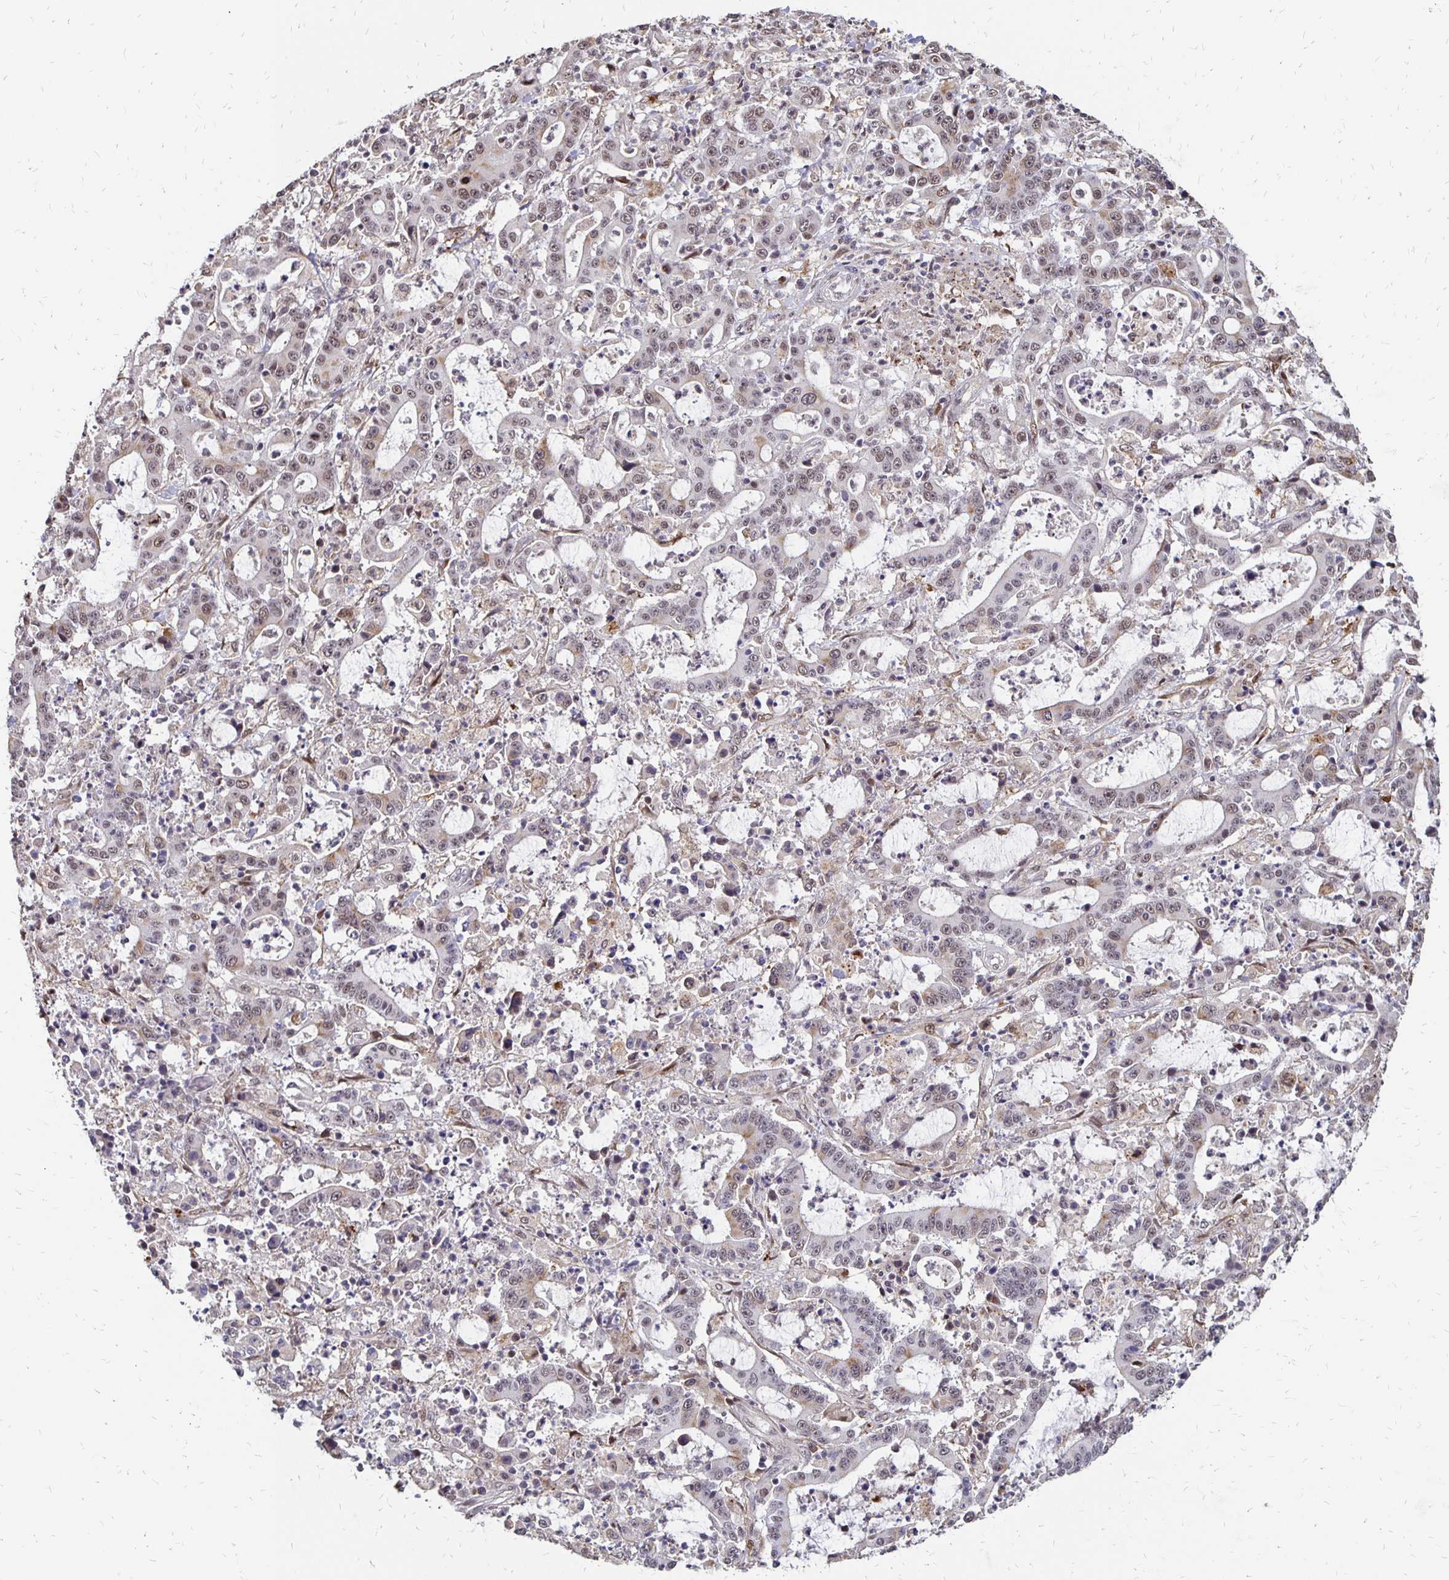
{"staining": {"intensity": "weak", "quantity": "25%-75%", "location": "nuclear"}, "tissue": "stomach cancer", "cell_type": "Tumor cells", "image_type": "cancer", "snomed": [{"axis": "morphology", "description": "Adenocarcinoma, NOS"}, {"axis": "topography", "description": "Stomach, upper"}], "caption": "Human stomach cancer (adenocarcinoma) stained for a protein (brown) exhibits weak nuclear positive expression in about 25%-75% of tumor cells.", "gene": "CLASRP", "patient": {"sex": "male", "age": 68}}